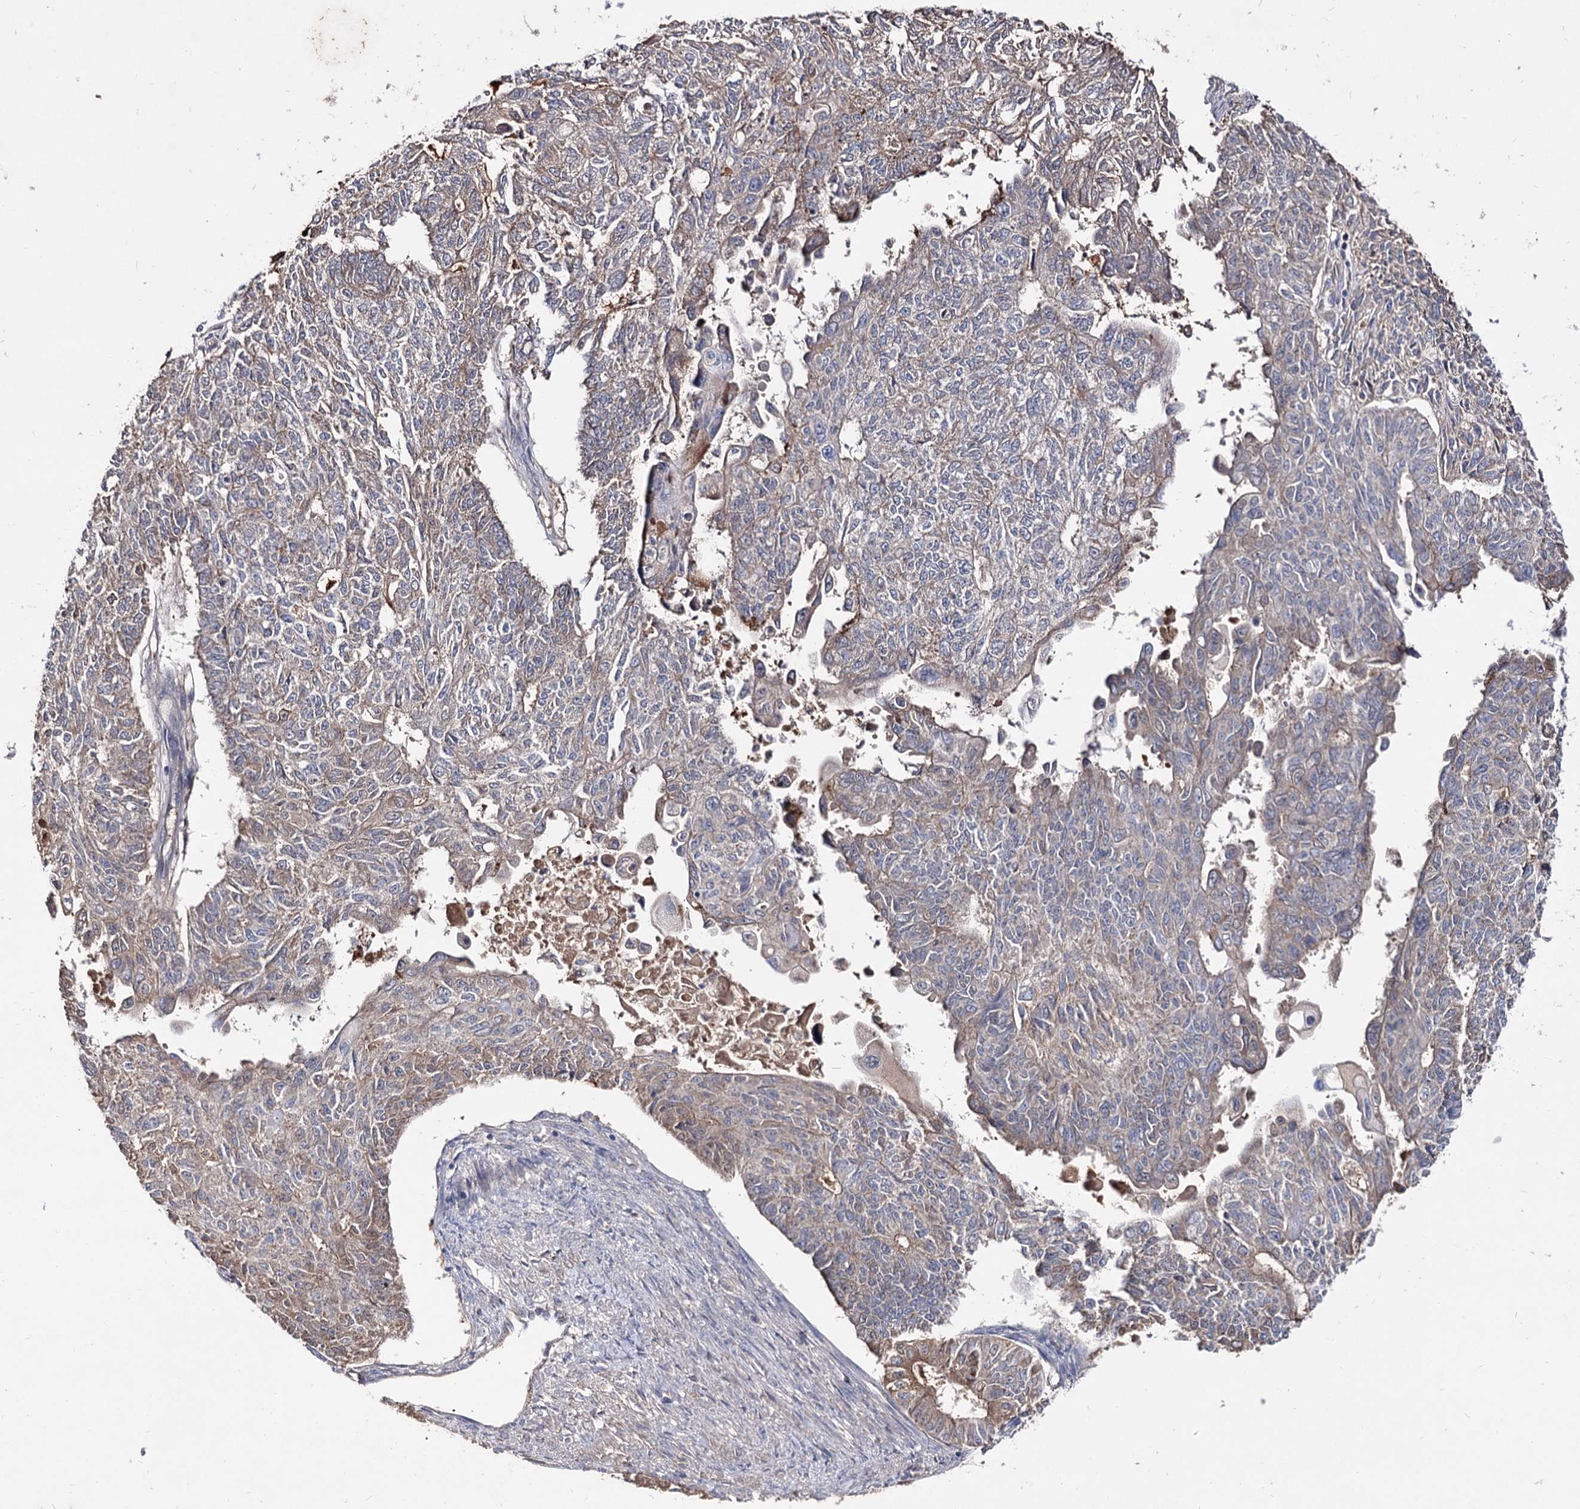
{"staining": {"intensity": "weak", "quantity": "25%-75%", "location": "cytoplasmic/membranous"}, "tissue": "endometrial cancer", "cell_type": "Tumor cells", "image_type": "cancer", "snomed": [{"axis": "morphology", "description": "Adenocarcinoma, NOS"}, {"axis": "topography", "description": "Endometrium"}], "caption": "Endometrial cancer (adenocarcinoma) stained with a protein marker exhibits weak staining in tumor cells.", "gene": "ARFIP2", "patient": {"sex": "female", "age": 32}}